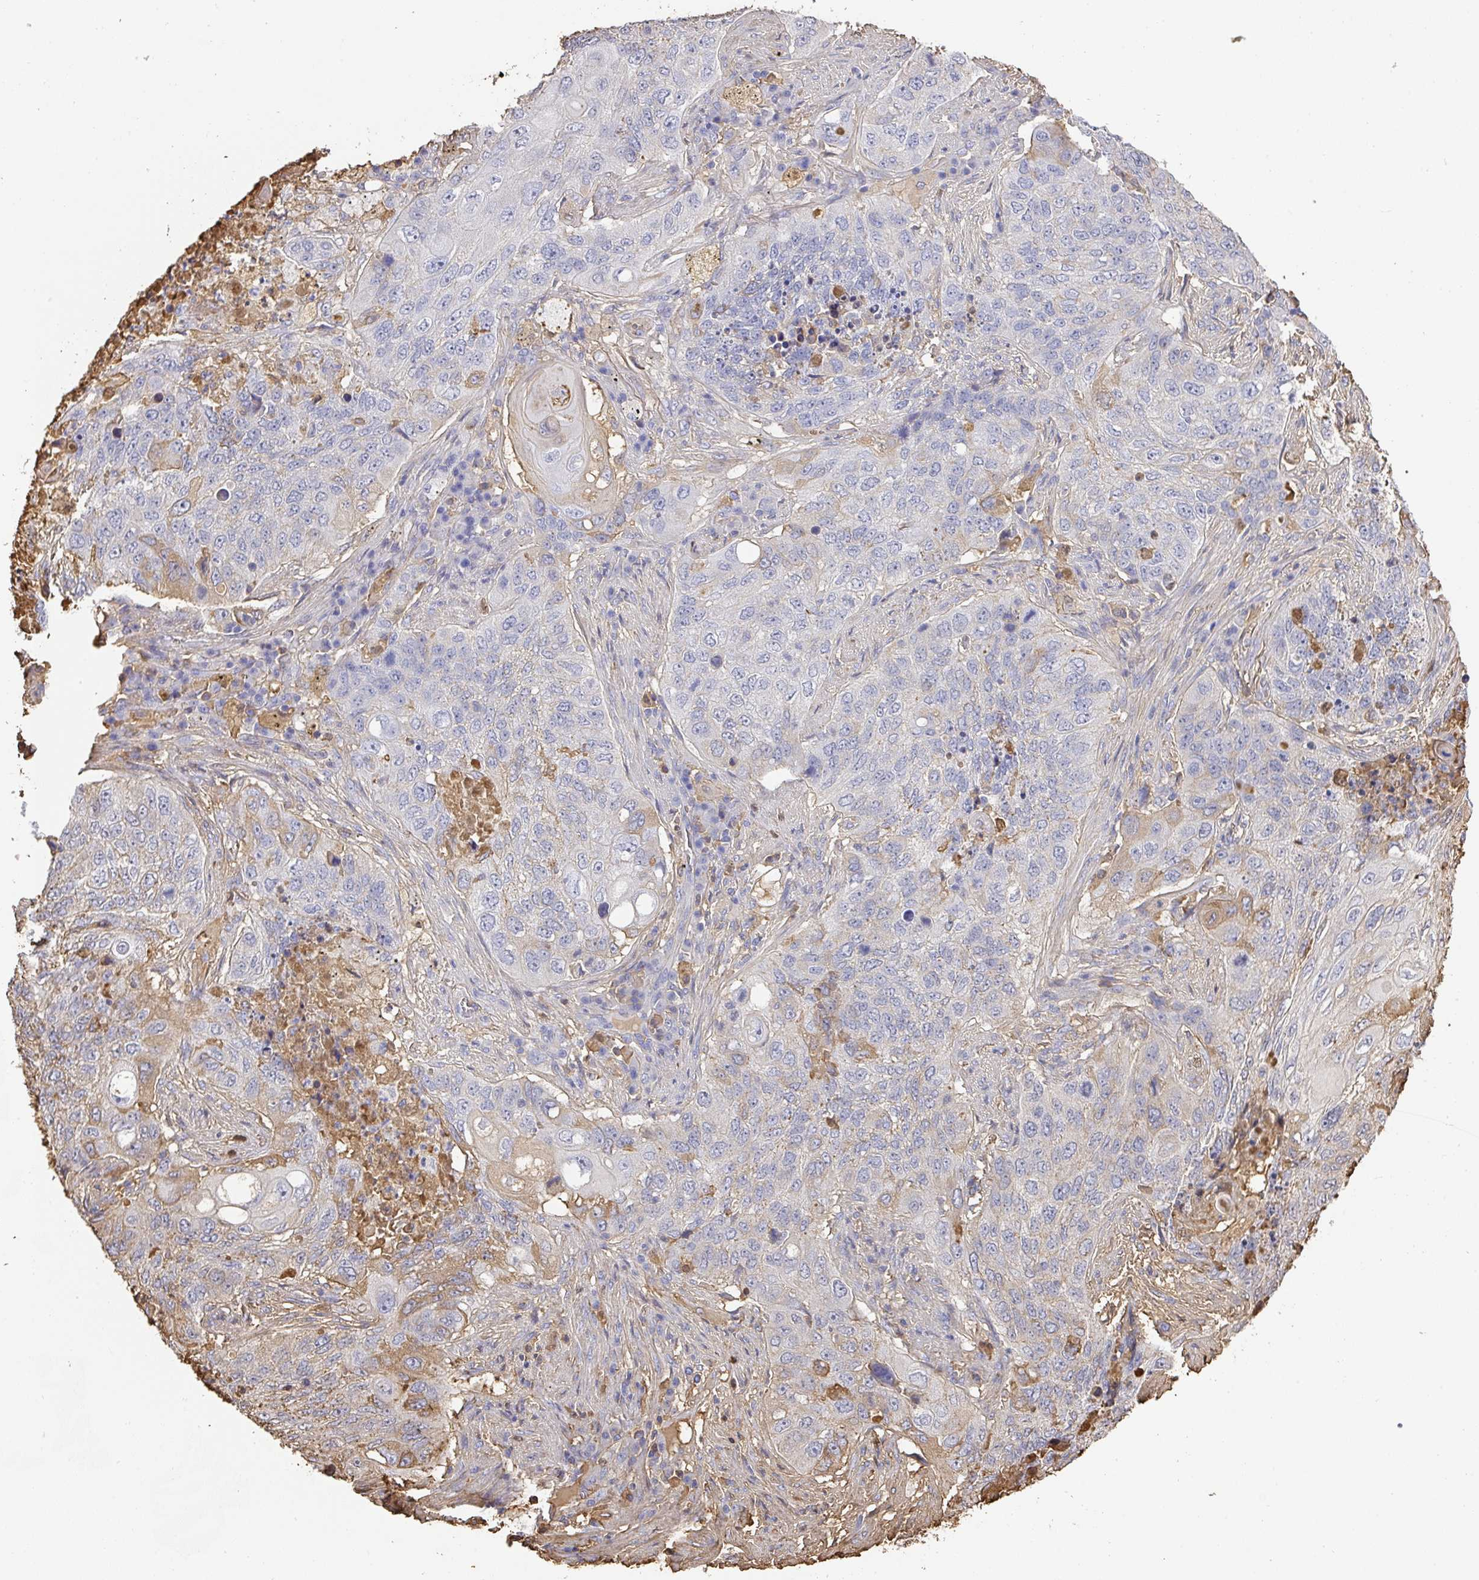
{"staining": {"intensity": "moderate", "quantity": "<25%", "location": "cytoplasmic/membranous"}, "tissue": "lung cancer", "cell_type": "Tumor cells", "image_type": "cancer", "snomed": [{"axis": "morphology", "description": "Squamous cell carcinoma, NOS"}, {"axis": "topography", "description": "Lung"}], "caption": "A high-resolution image shows IHC staining of lung cancer (squamous cell carcinoma), which shows moderate cytoplasmic/membranous staining in approximately <25% of tumor cells. Immunohistochemistry stains the protein of interest in brown and the nuclei are stained blue.", "gene": "ALB", "patient": {"sex": "female", "age": 63}}